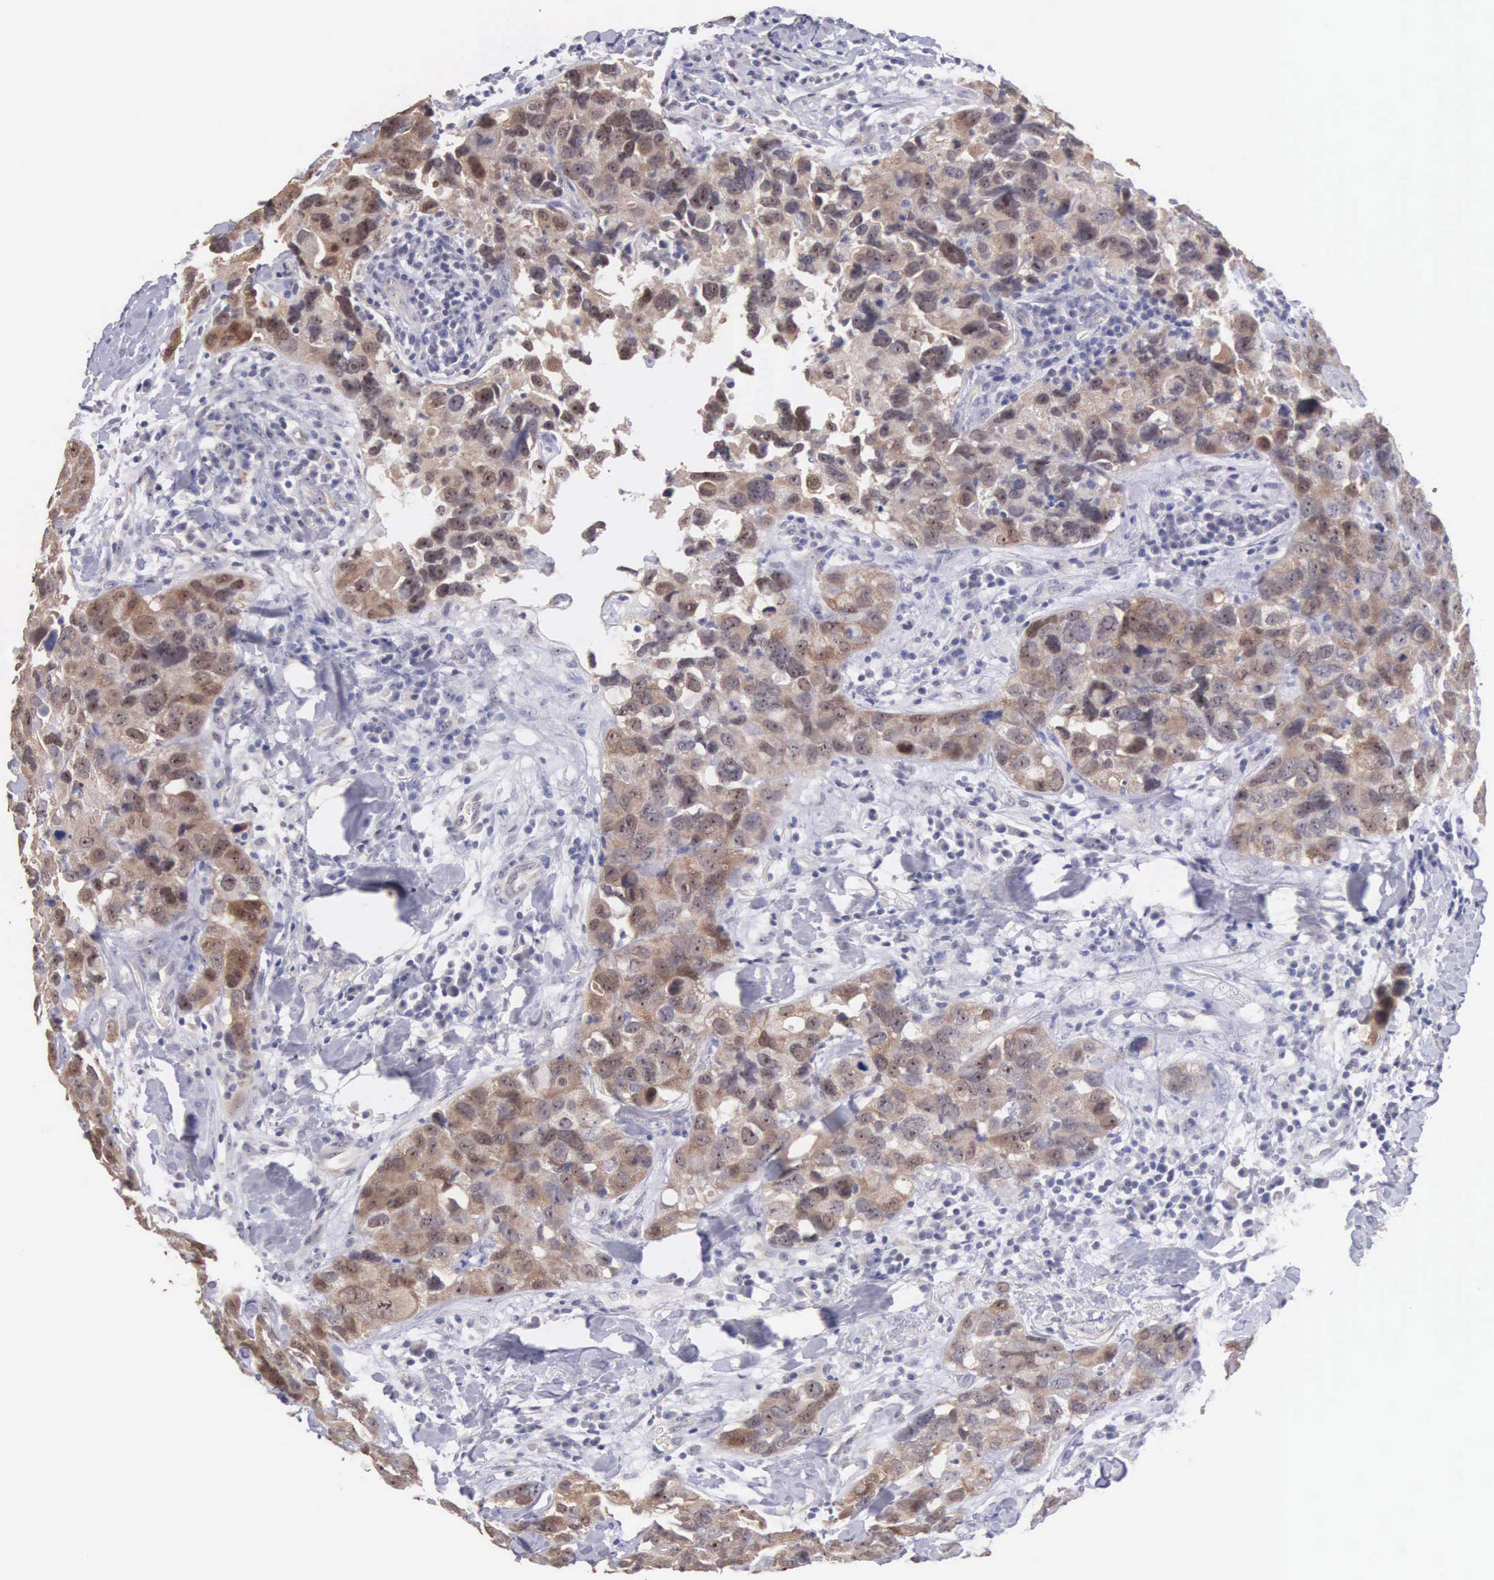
{"staining": {"intensity": "moderate", "quantity": ">75%", "location": "cytoplasmic/membranous"}, "tissue": "breast cancer", "cell_type": "Tumor cells", "image_type": "cancer", "snomed": [{"axis": "morphology", "description": "Duct carcinoma"}, {"axis": "topography", "description": "Breast"}], "caption": "An image showing moderate cytoplasmic/membranous positivity in about >75% of tumor cells in breast cancer (invasive ductal carcinoma), as visualized by brown immunohistochemical staining.", "gene": "PIR", "patient": {"sex": "female", "age": 91}}